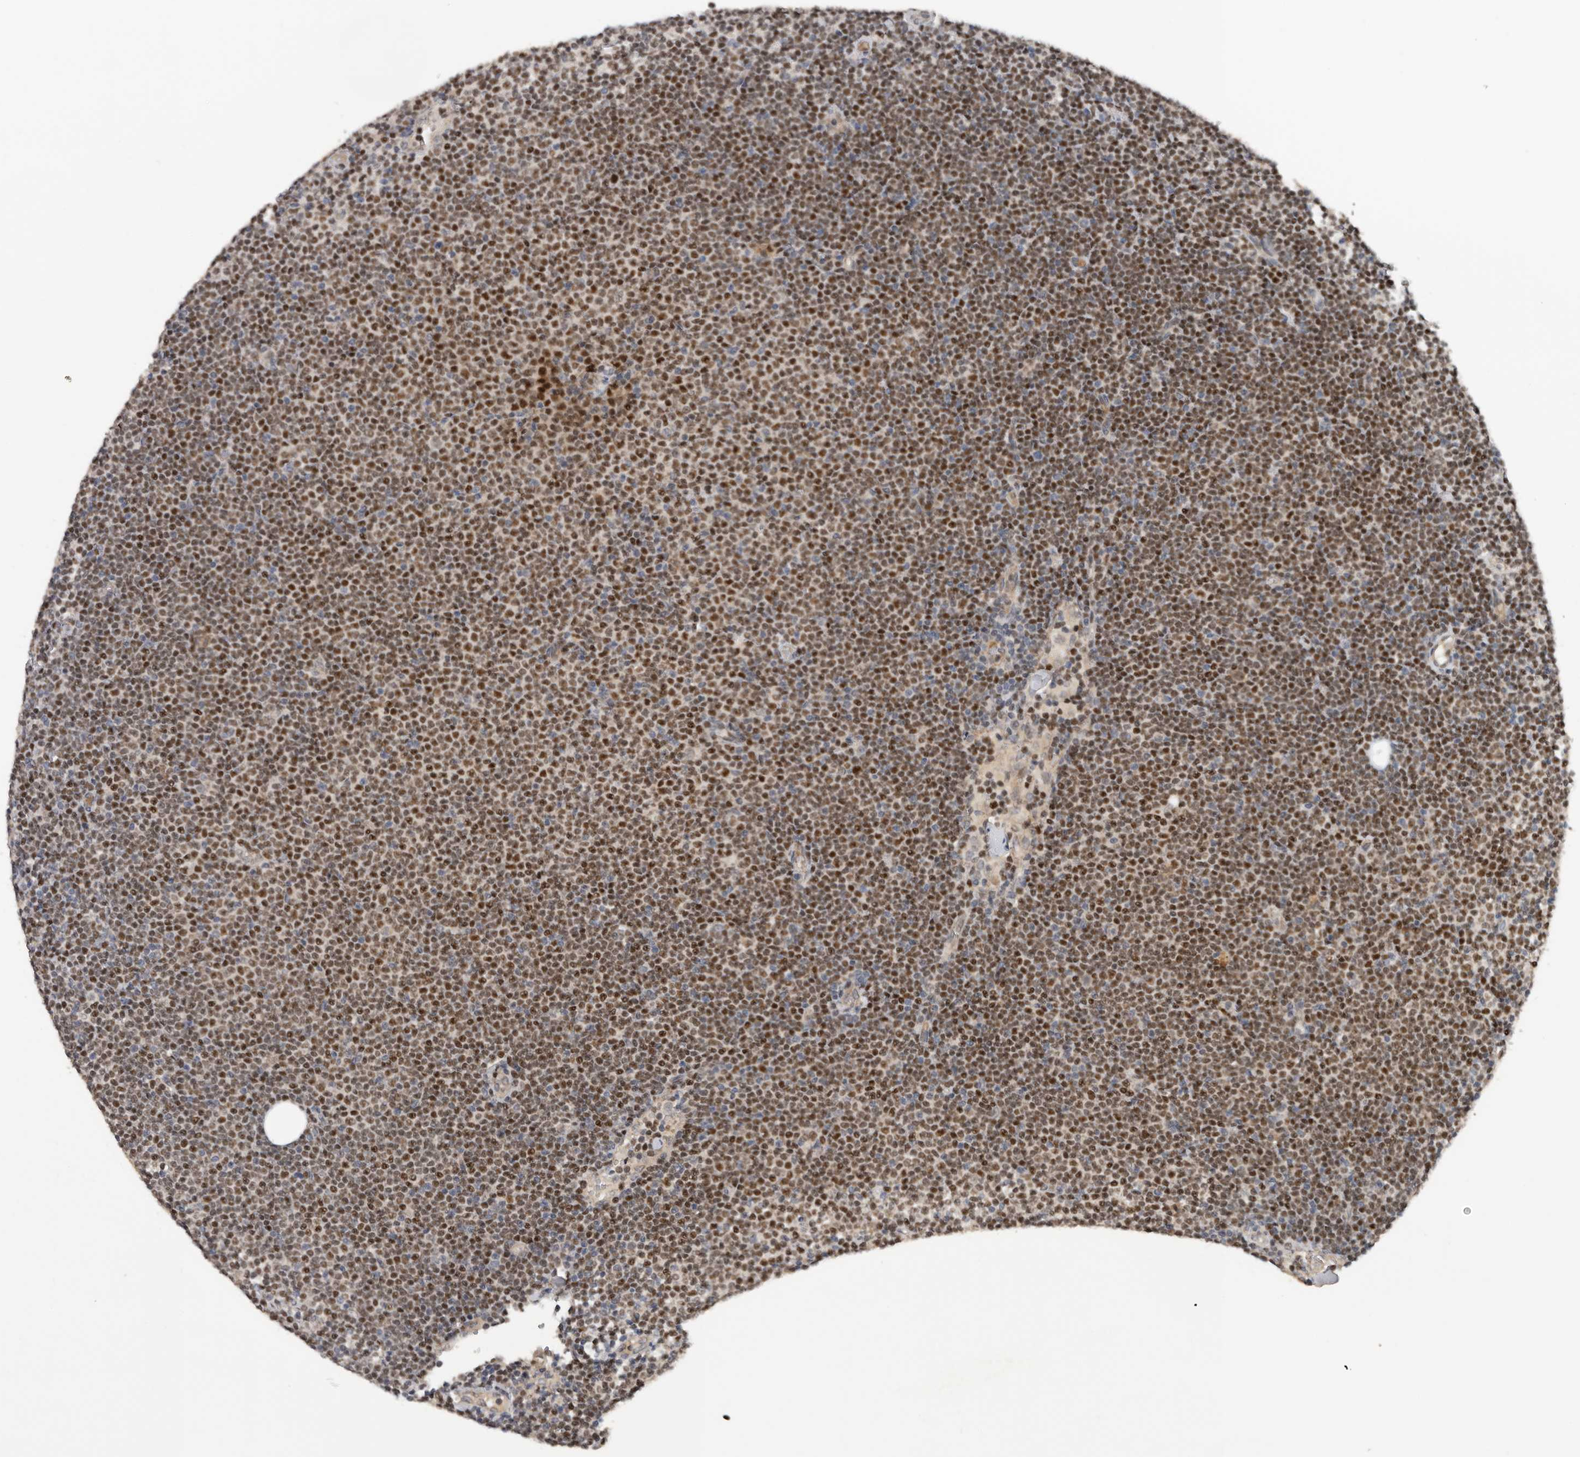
{"staining": {"intensity": "strong", "quantity": ">75%", "location": "nuclear"}, "tissue": "lymphoma", "cell_type": "Tumor cells", "image_type": "cancer", "snomed": [{"axis": "morphology", "description": "Malignant lymphoma, non-Hodgkin's type, Low grade"}, {"axis": "topography", "description": "Lymph node"}], "caption": "A brown stain highlights strong nuclear staining of a protein in lymphoma tumor cells. Nuclei are stained in blue.", "gene": "HENMT1", "patient": {"sex": "female", "age": 53}}